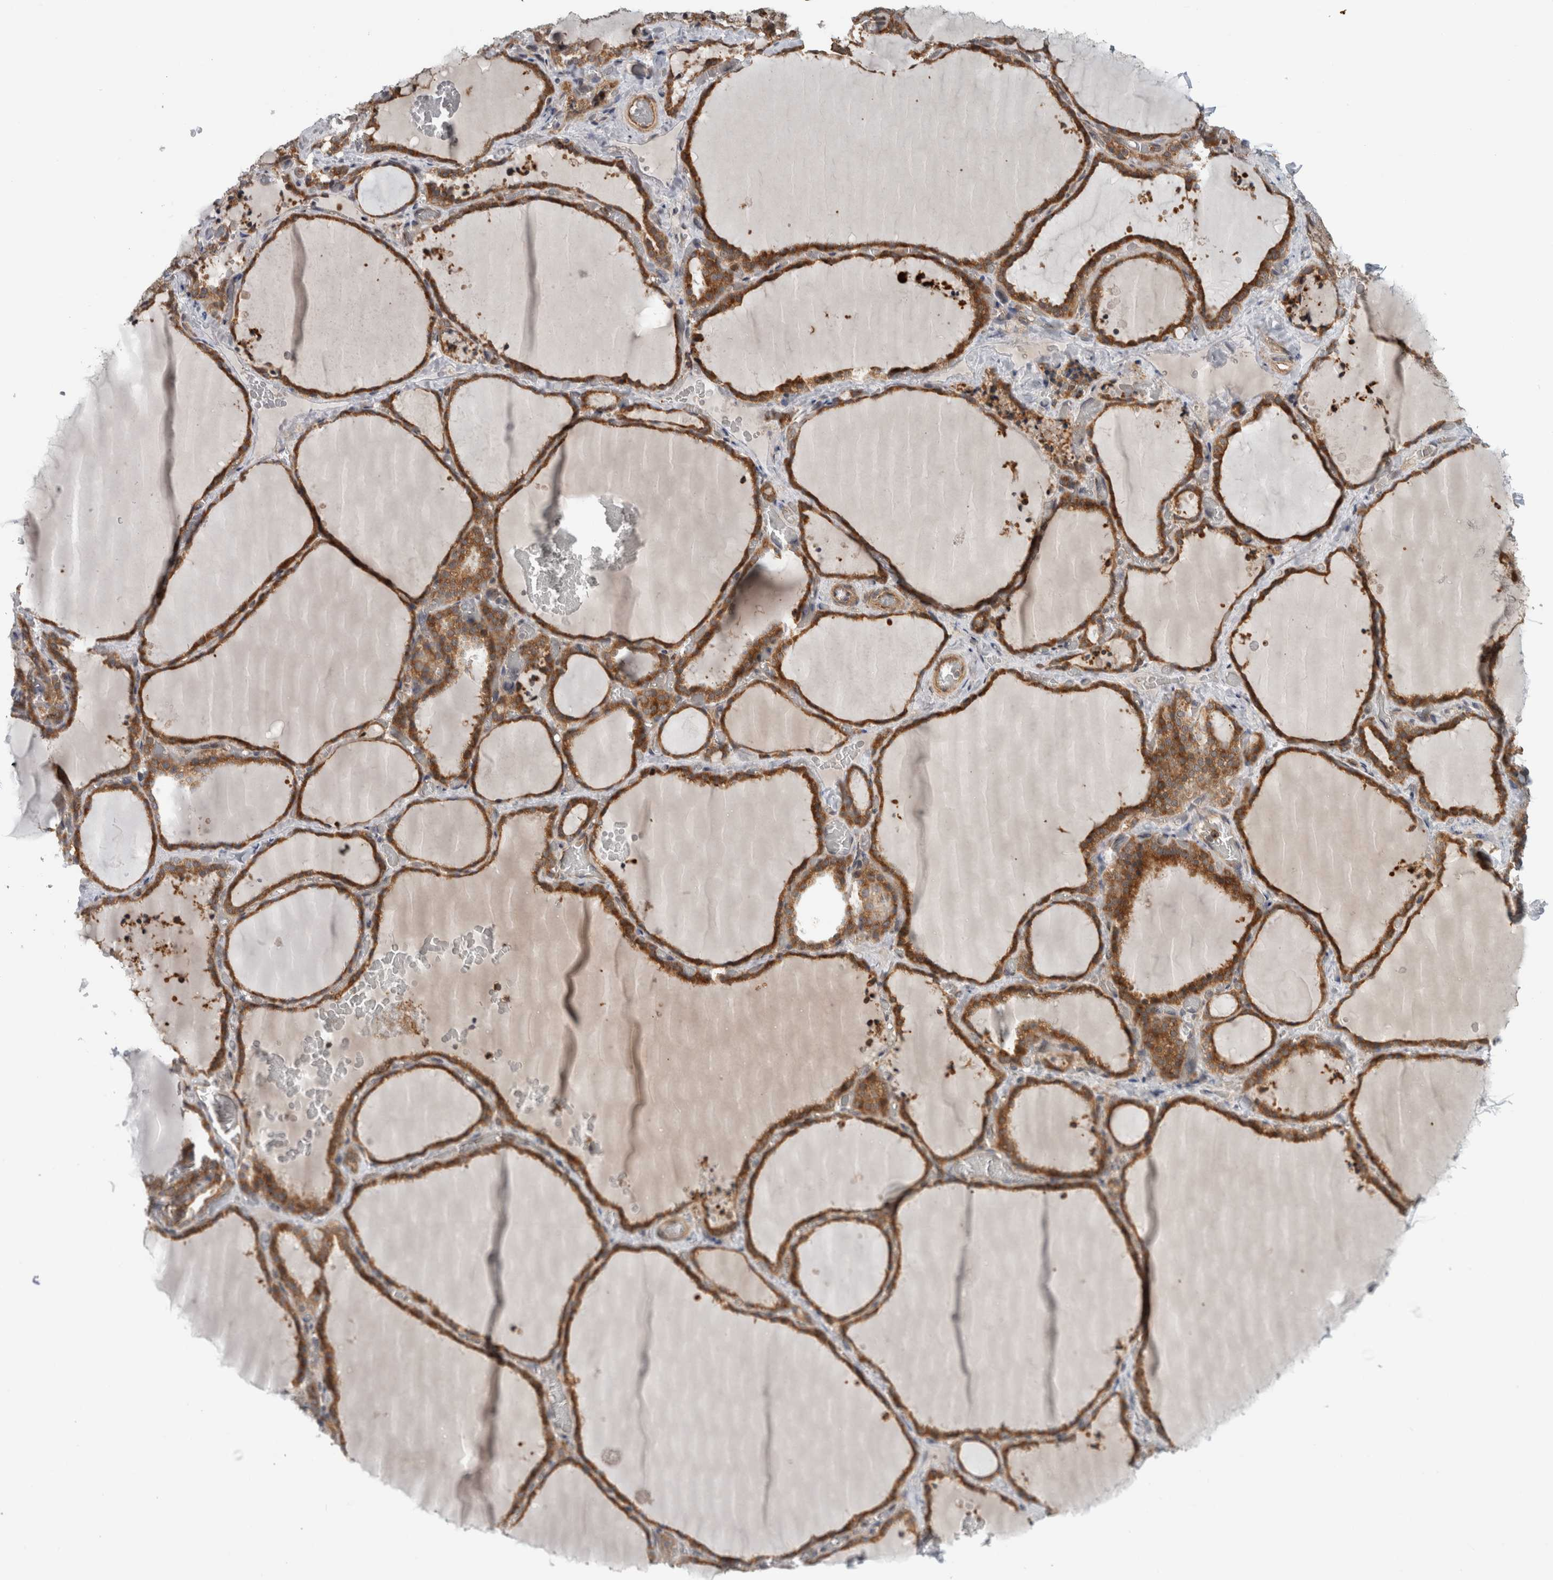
{"staining": {"intensity": "moderate", "quantity": ">75%", "location": "cytoplasmic/membranous"}, "tissue": "thyroid gland", "cell_type": "Glandular cells", "image_type": "normal", "snomed": [{"axis": "morphology", "description": "Normal tissue, NOS"}, {"axis": "topography", "description": "Thyroid gland"}], "caption": "Approximately >75% of glandular cells in benign thyroid gland show moderate cytoplasmic/membranous protein staining as visualized by brown immunohistochemical staining.", "gene": "ADGRL3", "patient": {"sex": "female", "age": 22}}